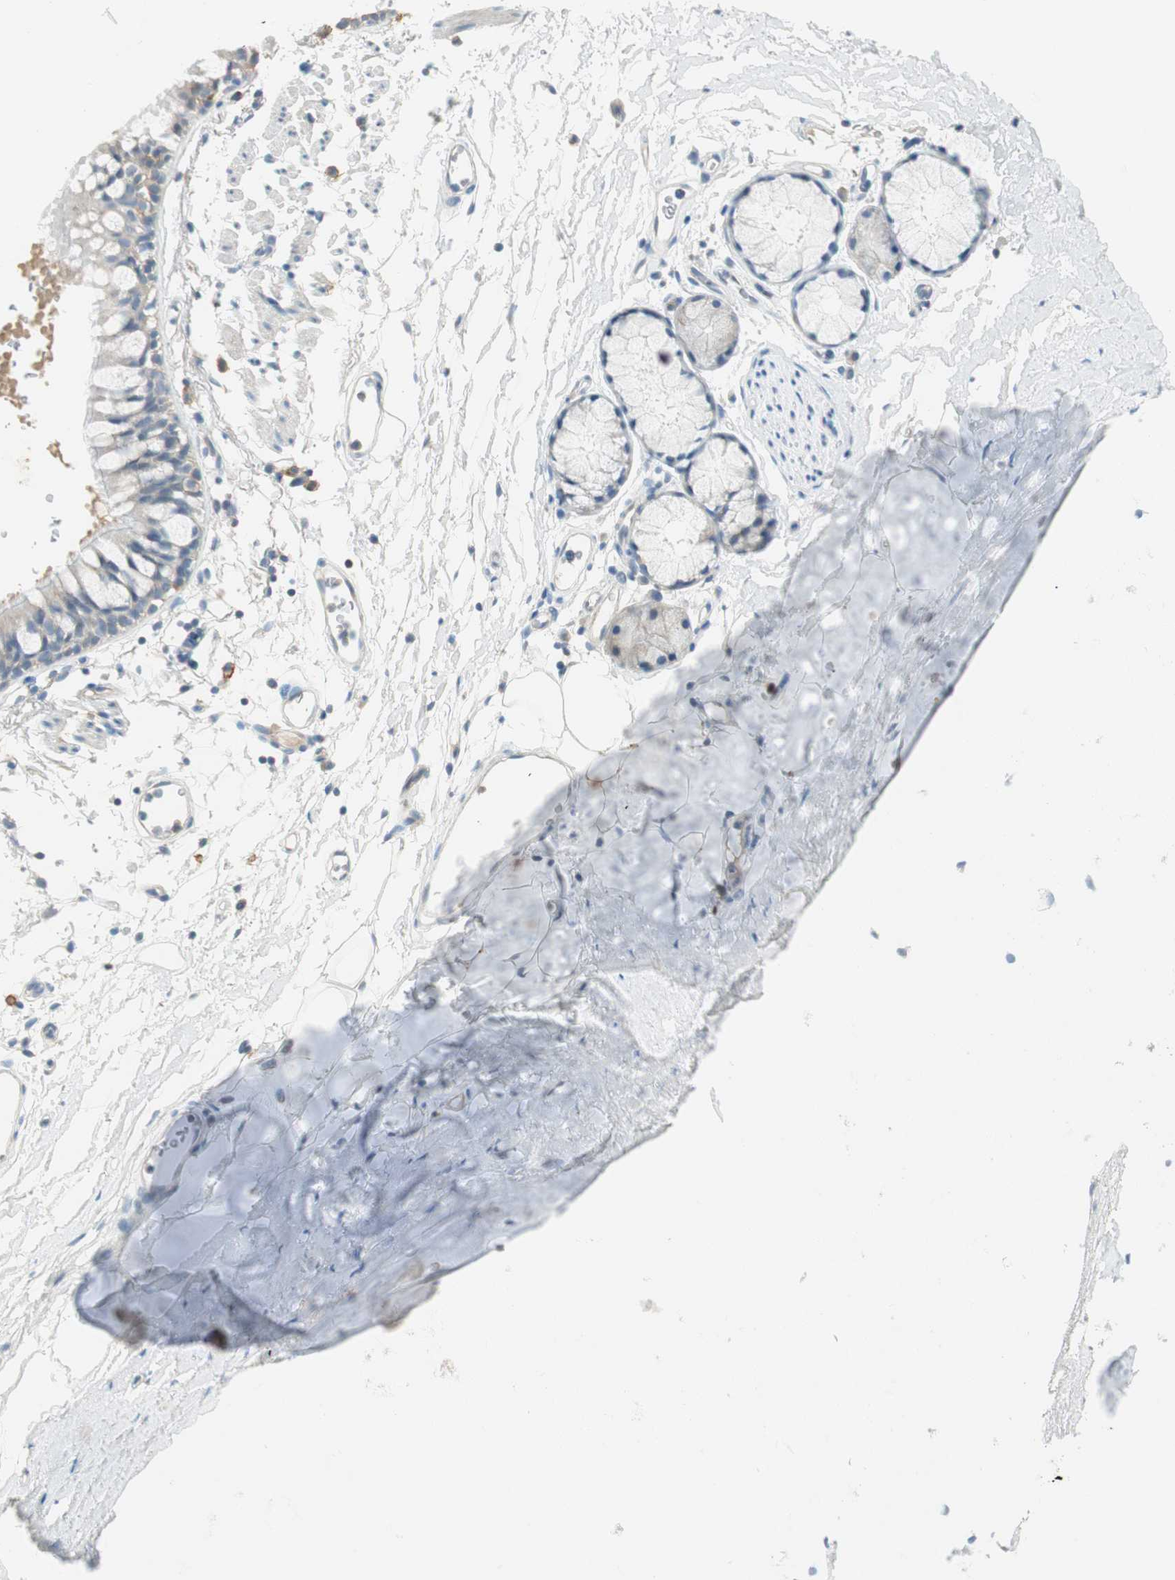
{"staining": {"intensity": "strong", "quantity": "<25%", "location": "nuclear"}, "tissue": "bronchus", "cell_type": "Respiratory epithelial cells", "image_type": "normal", "snomed": [{"axis": "morphology", "description": "Normal tissue, NOS"}, {"axis": "topography", "description": "Bronchus"}], "caption": "IHC micrograph of benign bronchus: human bronchus stained using immunohistochemistry demonstrates medium levels of strong protein expression localized specifically in the nuclear of respiratory epithelial cells, appearing as a nuclear brown color.", "gene": "PTTG1", "patient": {"sex": "female", "age": 73}}